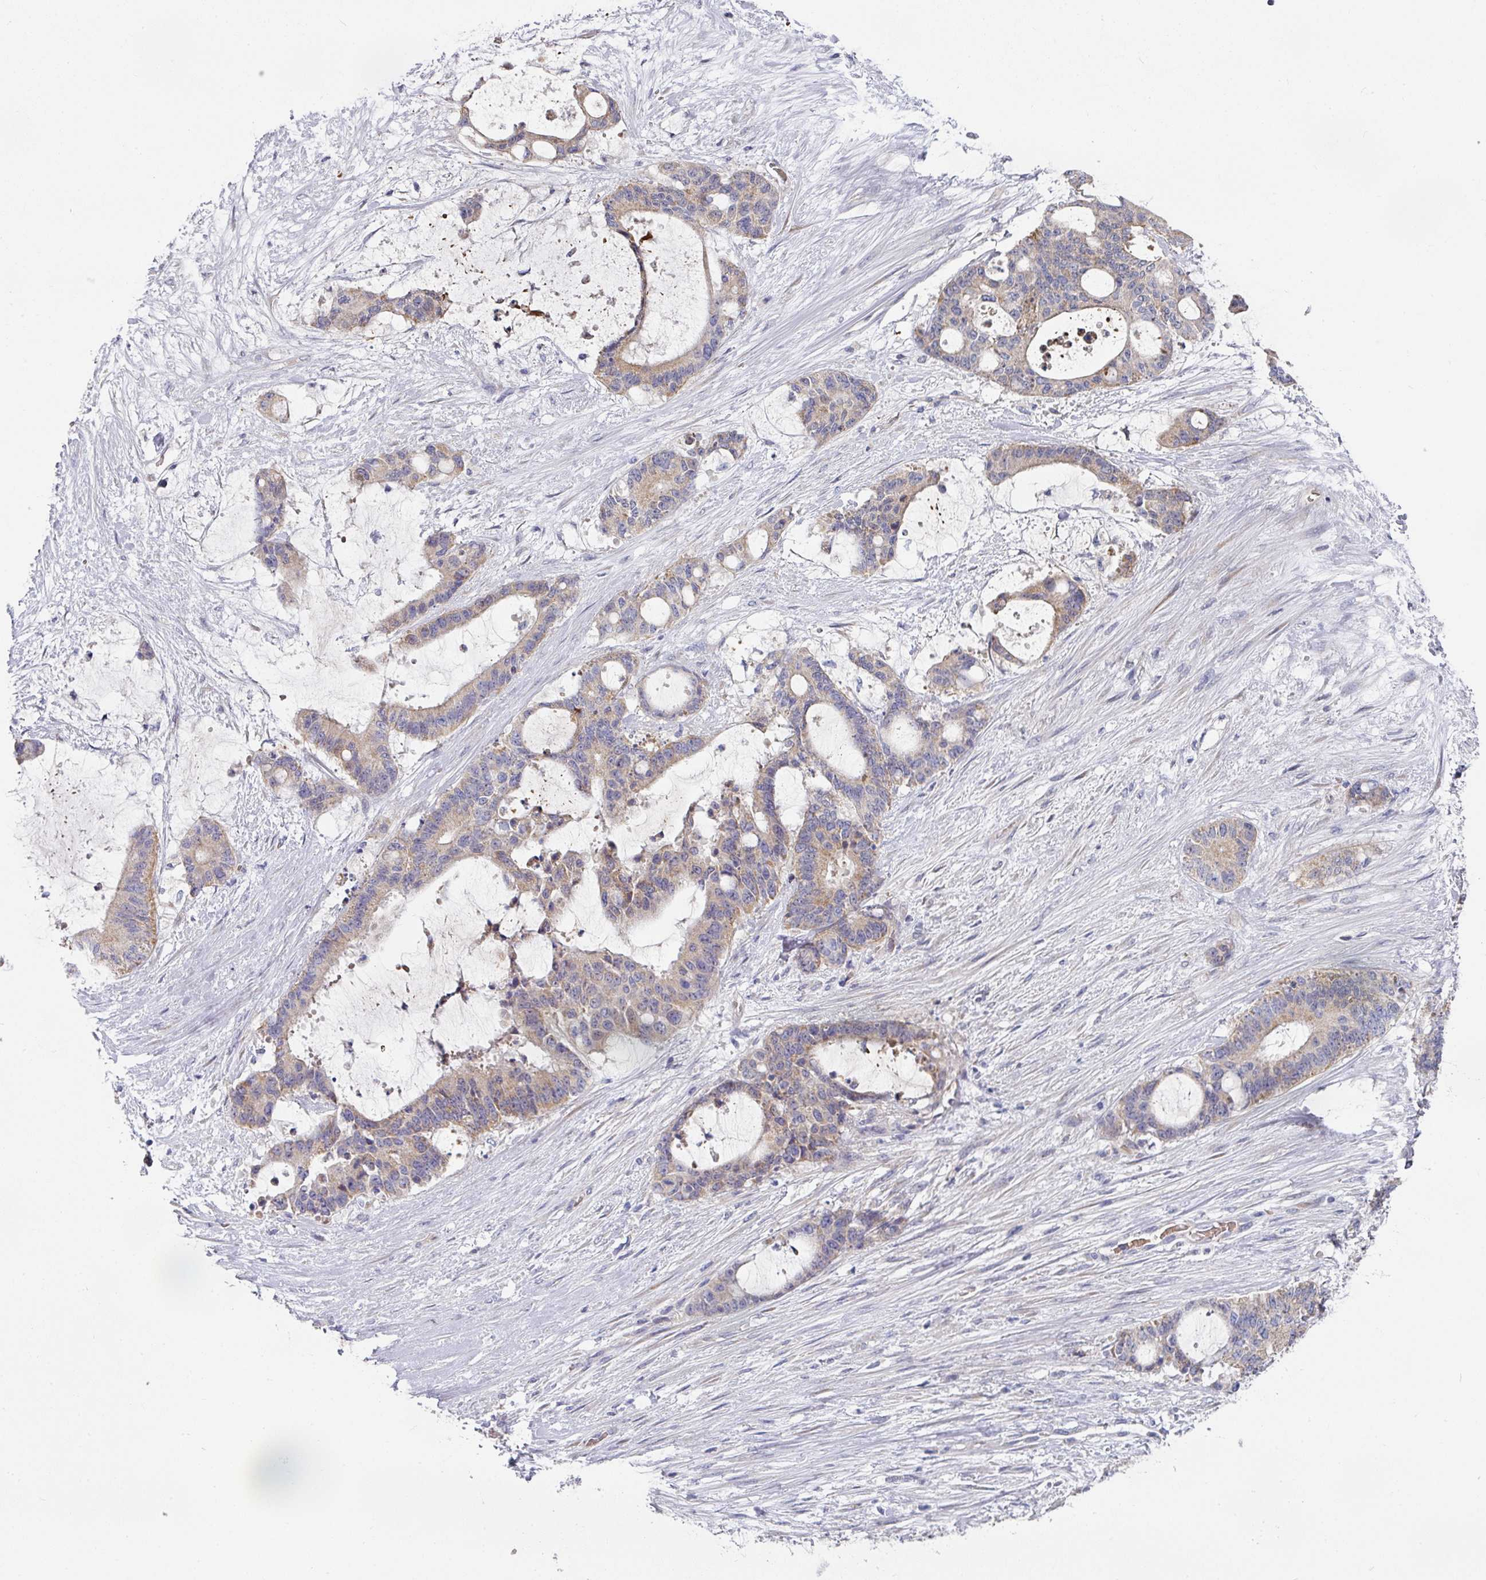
{"staining": {"intensity": "weak", "quantity": "<25%", "location": "cytoplasmic/membranous"}, "tissue": "liver cancer", "cell_type": "Tumor cells", "image_type": "cancer", "snomed": [{"axis": "morphology", "description": "Normal tissue, NOS"}, {"axis": "morphology", "description": "Cholangiocarcinoma"}, {"axis": "topography", "description": "Liver"}, {"axis": "topography", "description": "Peripheral nerve tissue"}], "caption": "IHC of cholangiocarcinoma (liver) displays no staining in tumor cells. The staining was performed using DAB (3,3'-diaminobenzidine) to visualize the protein expression in brown, while the nuclei were stained in blue with hematoxylin (Magnification: 20x).", "gene": "PYROXD2", "patient": {"sex": "female", "age": 73}}